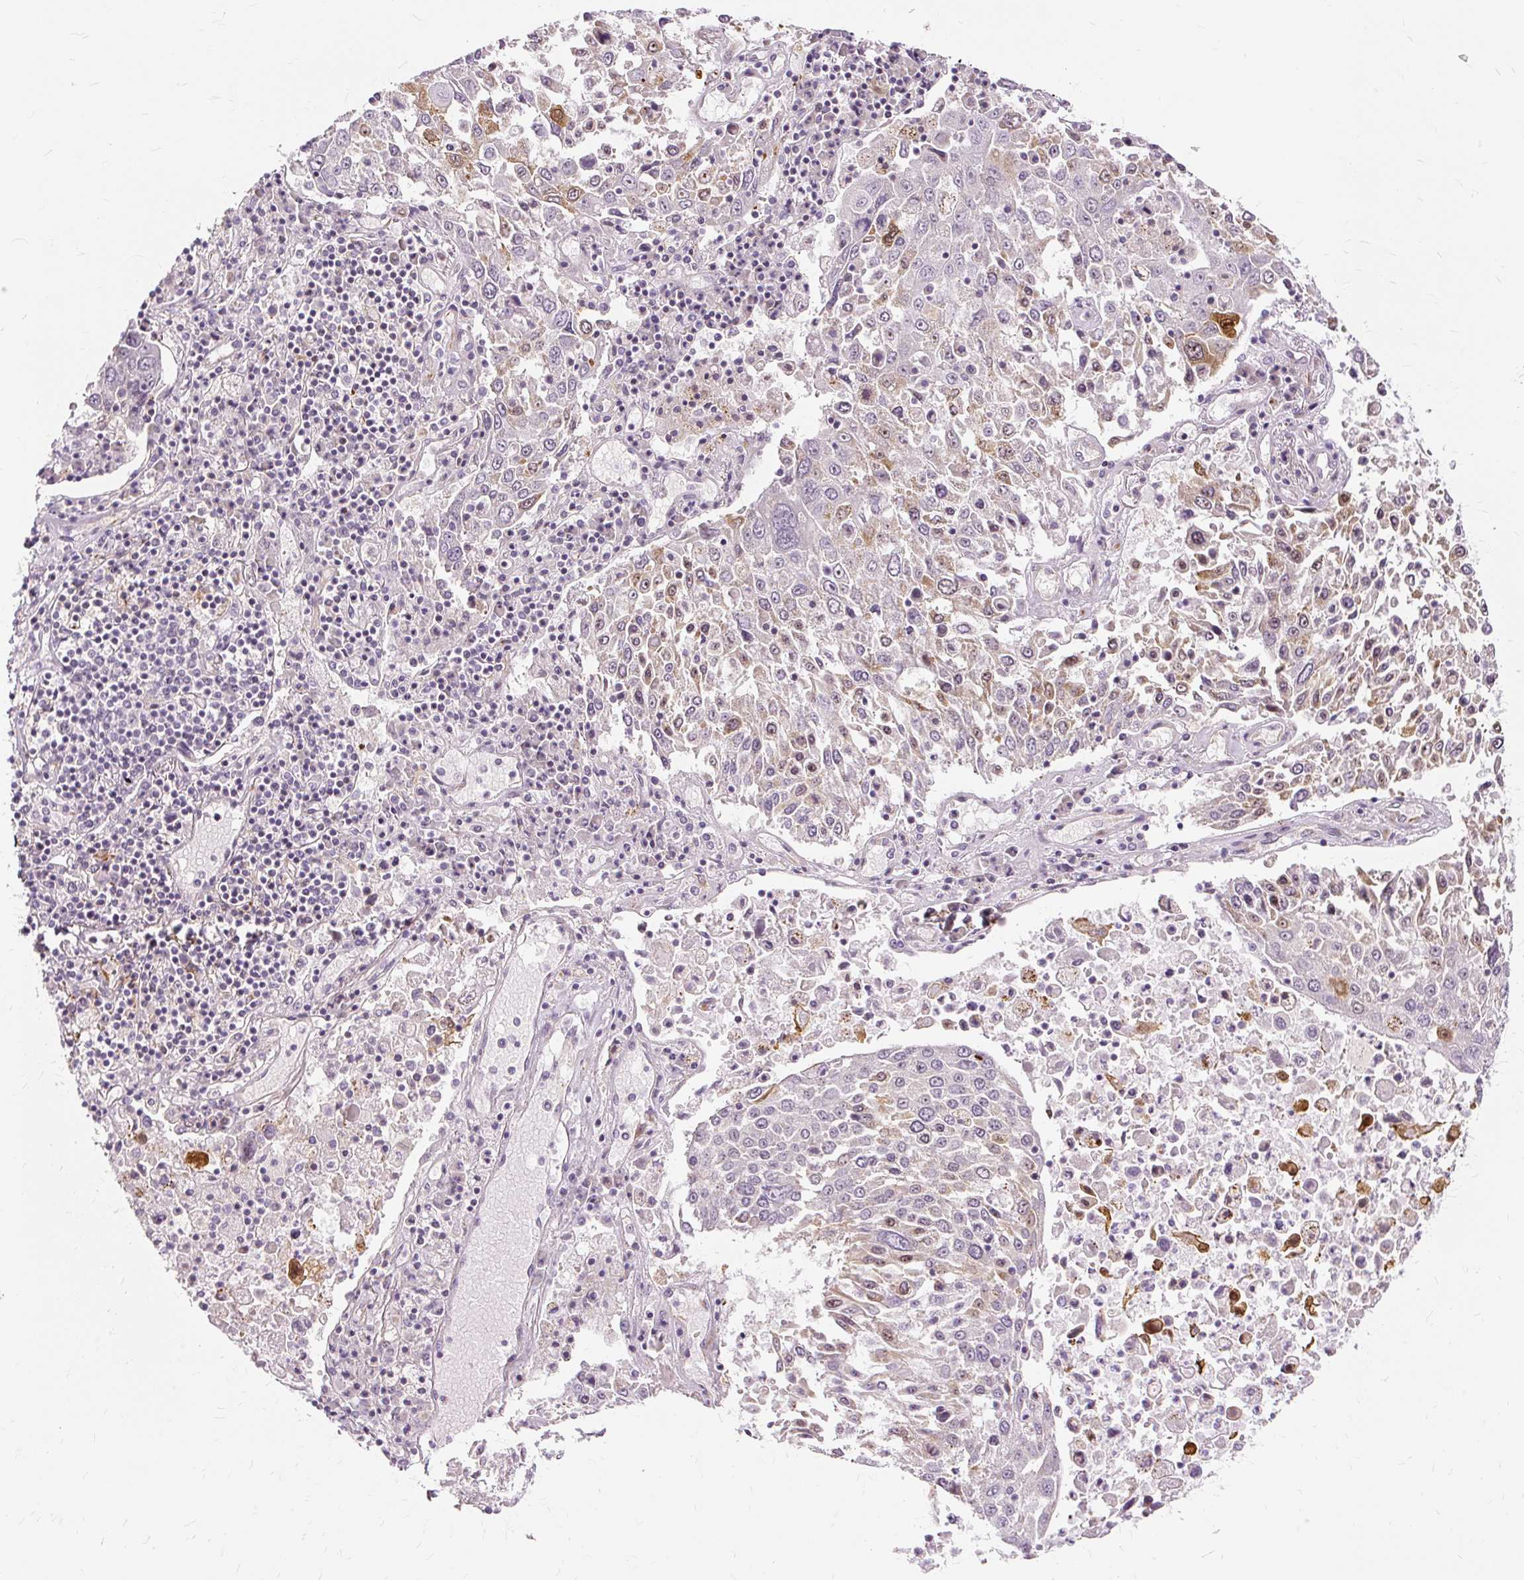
{"staining": {"intensity": "moderate", "quantity": "<25%", "location": "cytoplasmic/membranous,nuclear"}, "tissue": "lung cancer", "cell_type": "Tumor cells", "image_type": "cancer", "snomed": [{"axis": "morphology", "description": "Squamous cell carcinoma, NOS"}, {"axis": "topography", "description": "Lung"}], "caption": "Immunohistochemical staining of human lung cancer (squamous cell carcinoma) demonstrates low levels of moderate cytoplasmic/membranous and nuclear protein positivity in approximately <25% of tumor cells.", "gene": "MMACHC", "patient": {"sex": "male", "age": 65}}